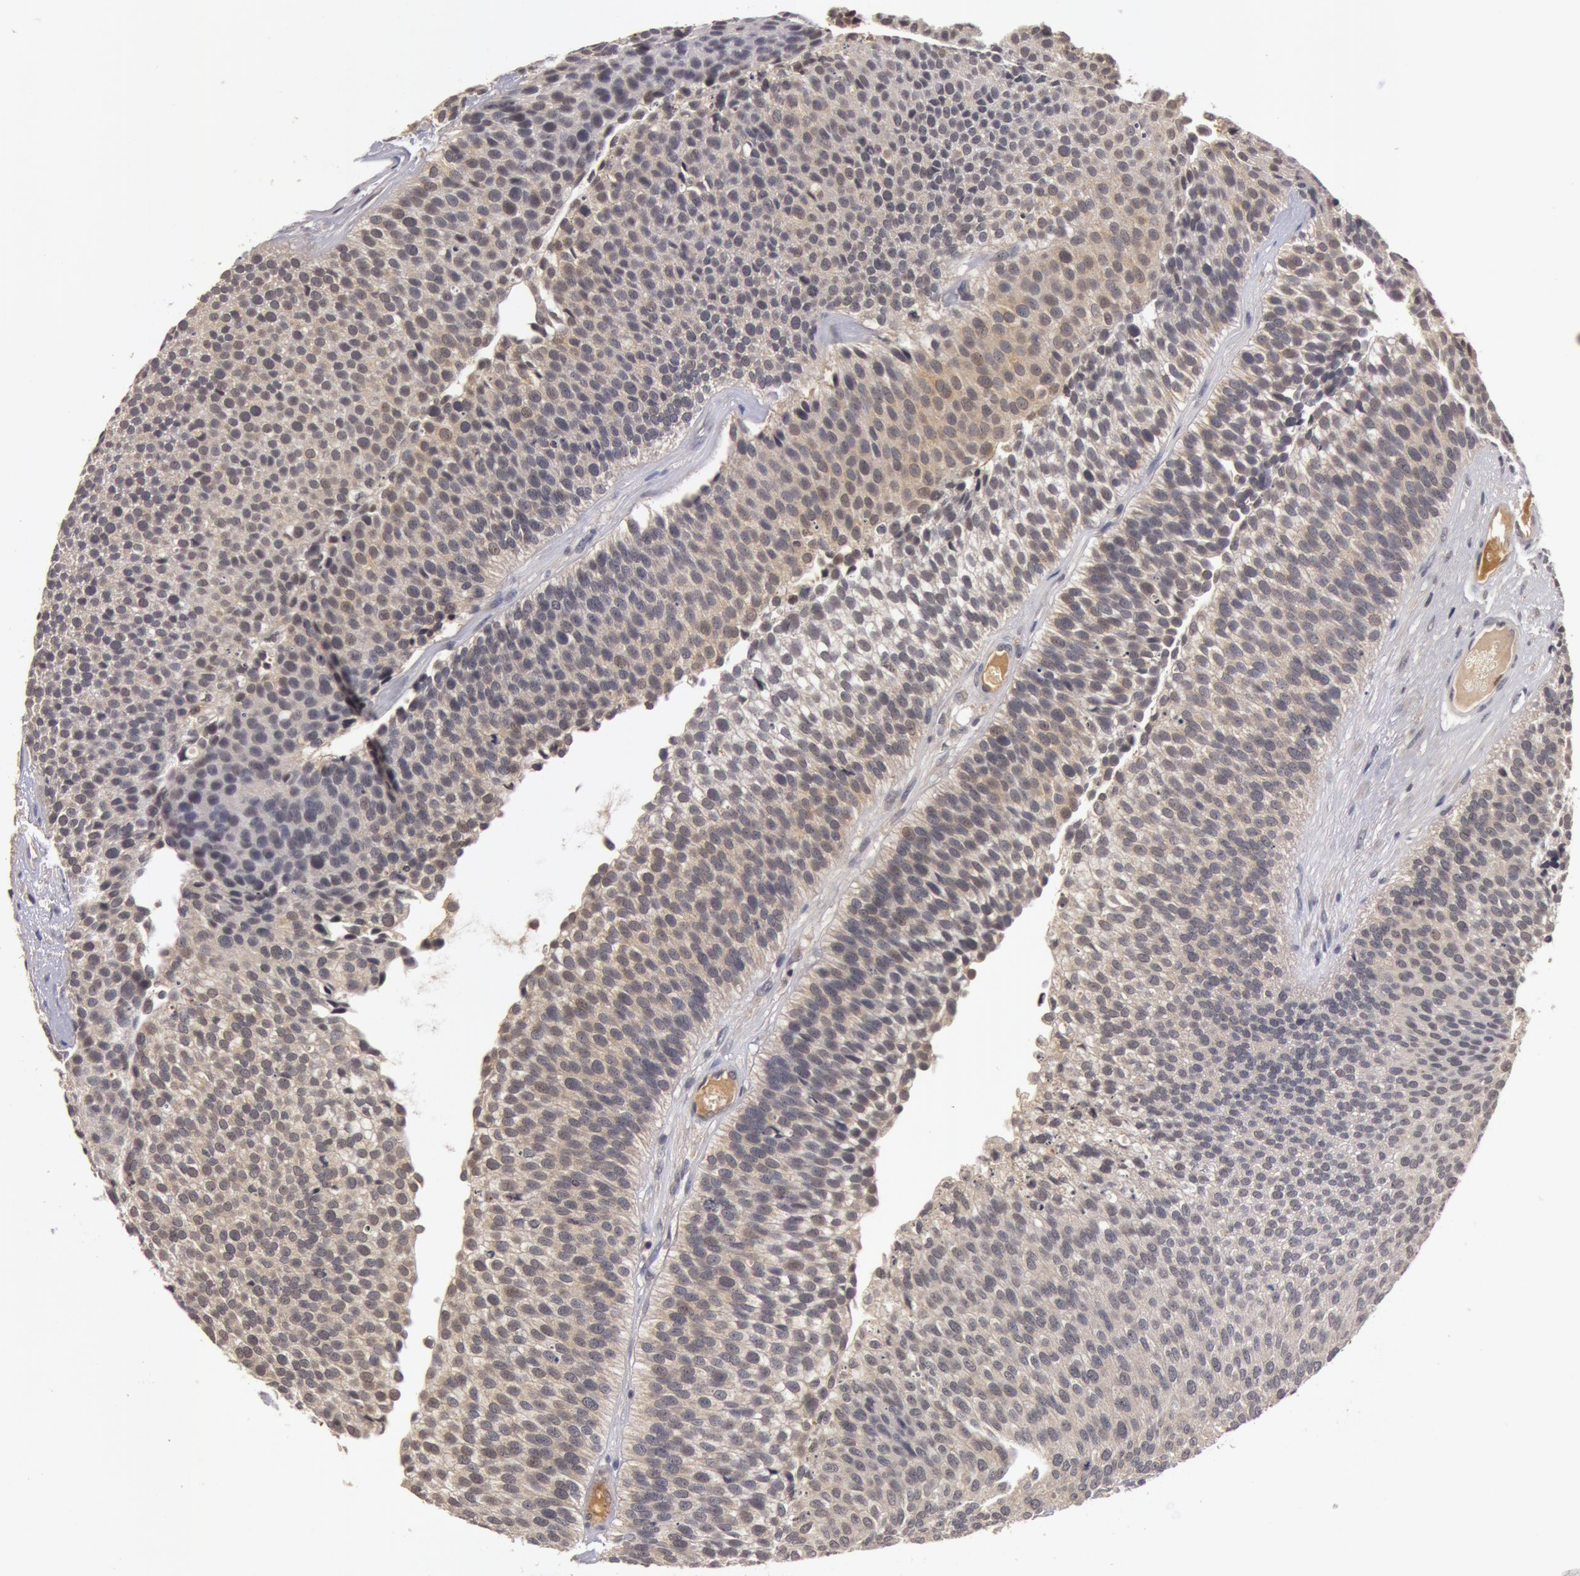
{"staining": {"intensity": "weak", "quantity": ">75%", "location": "cytoplasmic/membranous"}, "tissue": "urothelial cancer", "cell_type": "Tumor cells", "image_type": "cancer", "snomed": [{"axis": "morphology", "description": "Urothelial carcinoma, Low grade"}, {"axis": "topography", "description": "Urinary bladder"}], "caption": "High-magnification brightfield microscopy of low-grade urothelial carcinoma stained with DAB (3,3'-diaminobenzidine) (brown) and counterstained with hematoxylin (blue). tumor cells exhibit weak cytoplasmic/membranous positivity is appreciated in about>75% of cells.", "gene": "BCHE", "patient": {"sex": "male", "age": 84}}